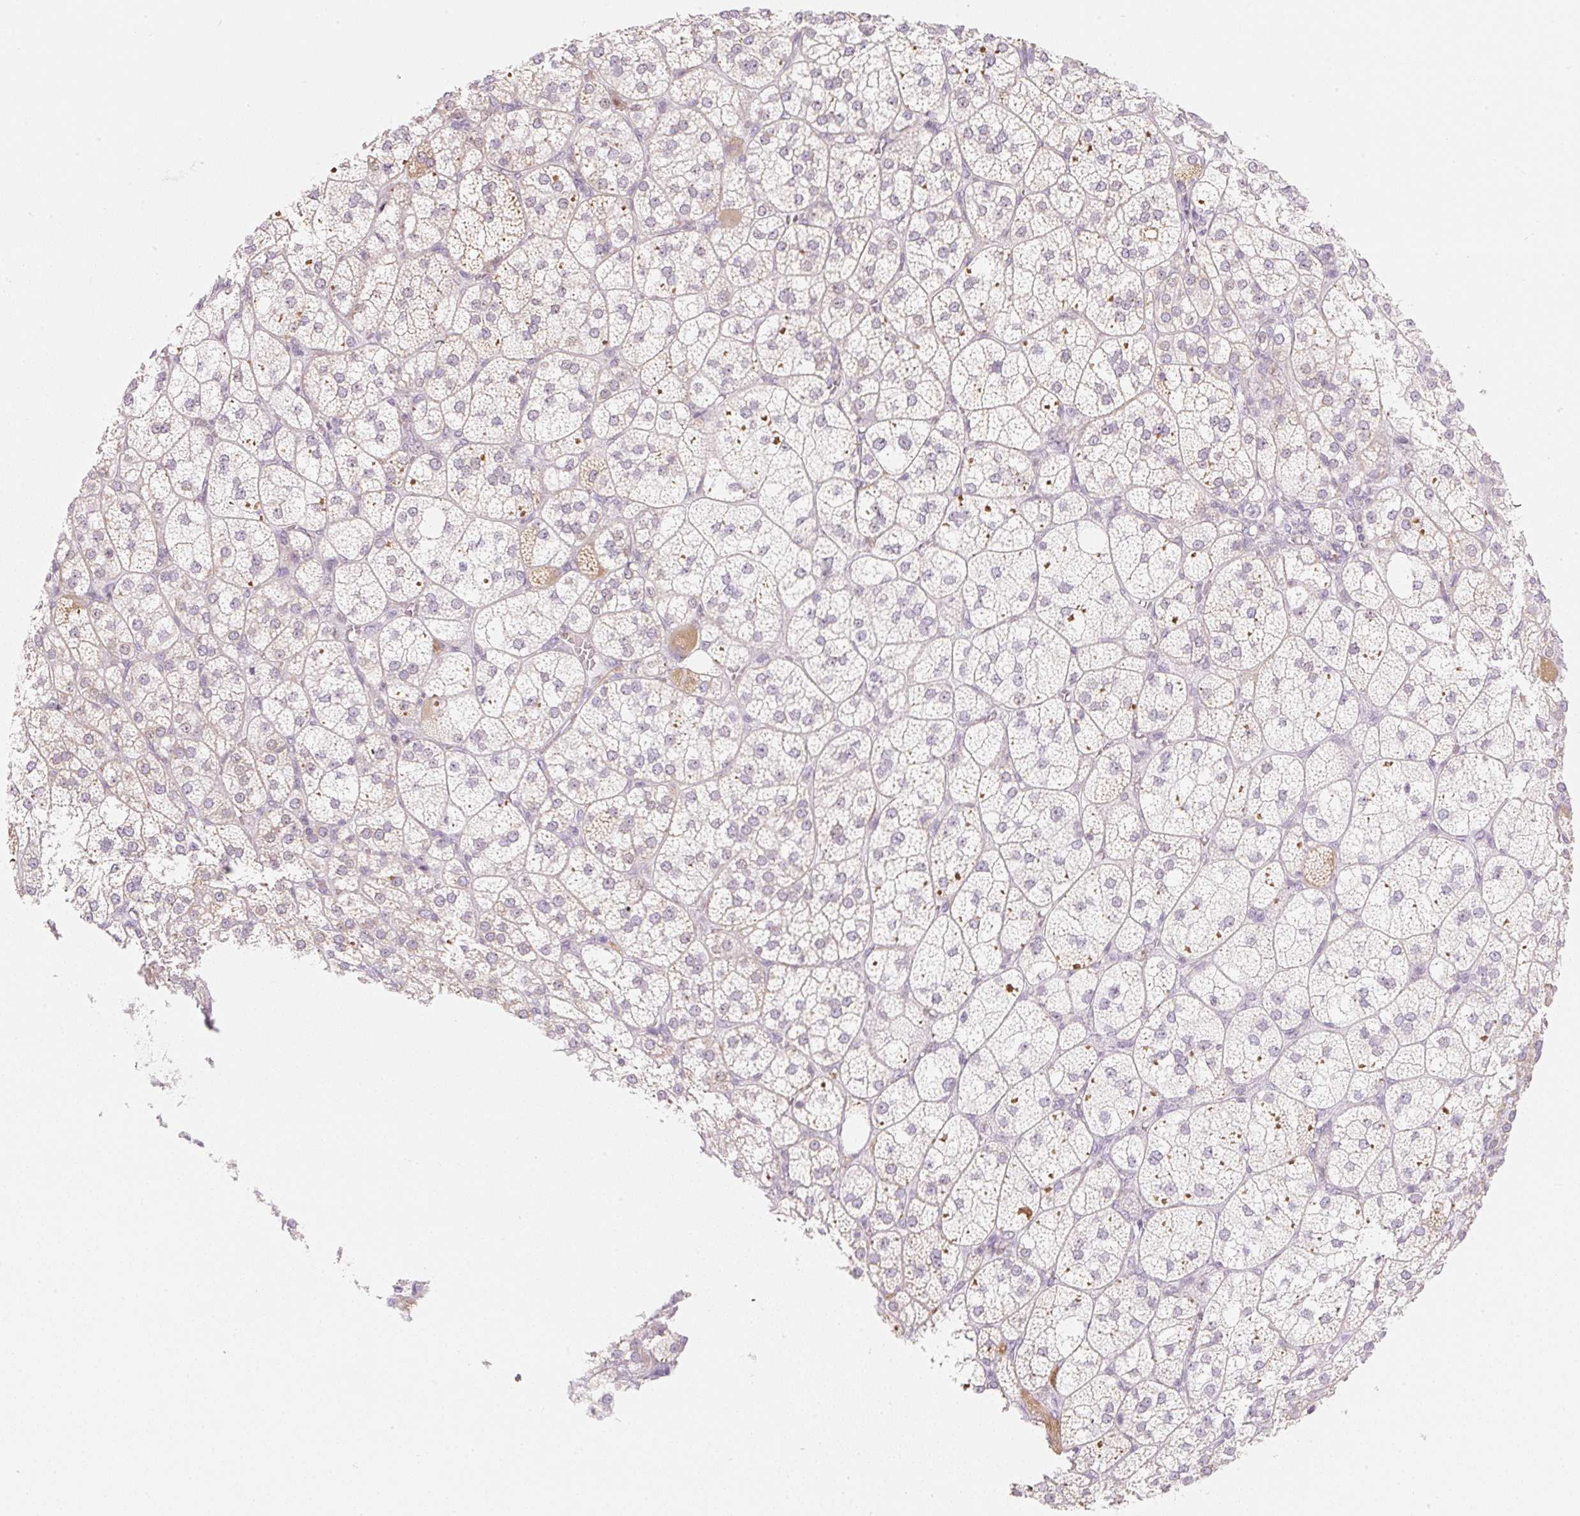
{"staining": {"intensity": "moderate", "quantity": "25%-75%", "location": "cytoplasmic/membranous"}, "tissue": "adrenal gland", "cell_type": "Glandular cells", "image_type": "normal", "snomed": [{"axis": "morphology", "description": "Normal tissue, NOS"}, {"axis": "topography", "description": "Adrenal gland"}], "caption": "Protein staining shows moderate cytoplasmic/membranous positivity in approximately 25%-75% of glandular cells in unremarkable adrenal gland.", "gene": "CASKIN1", "patient": {"sex": "female", "age": 60}}